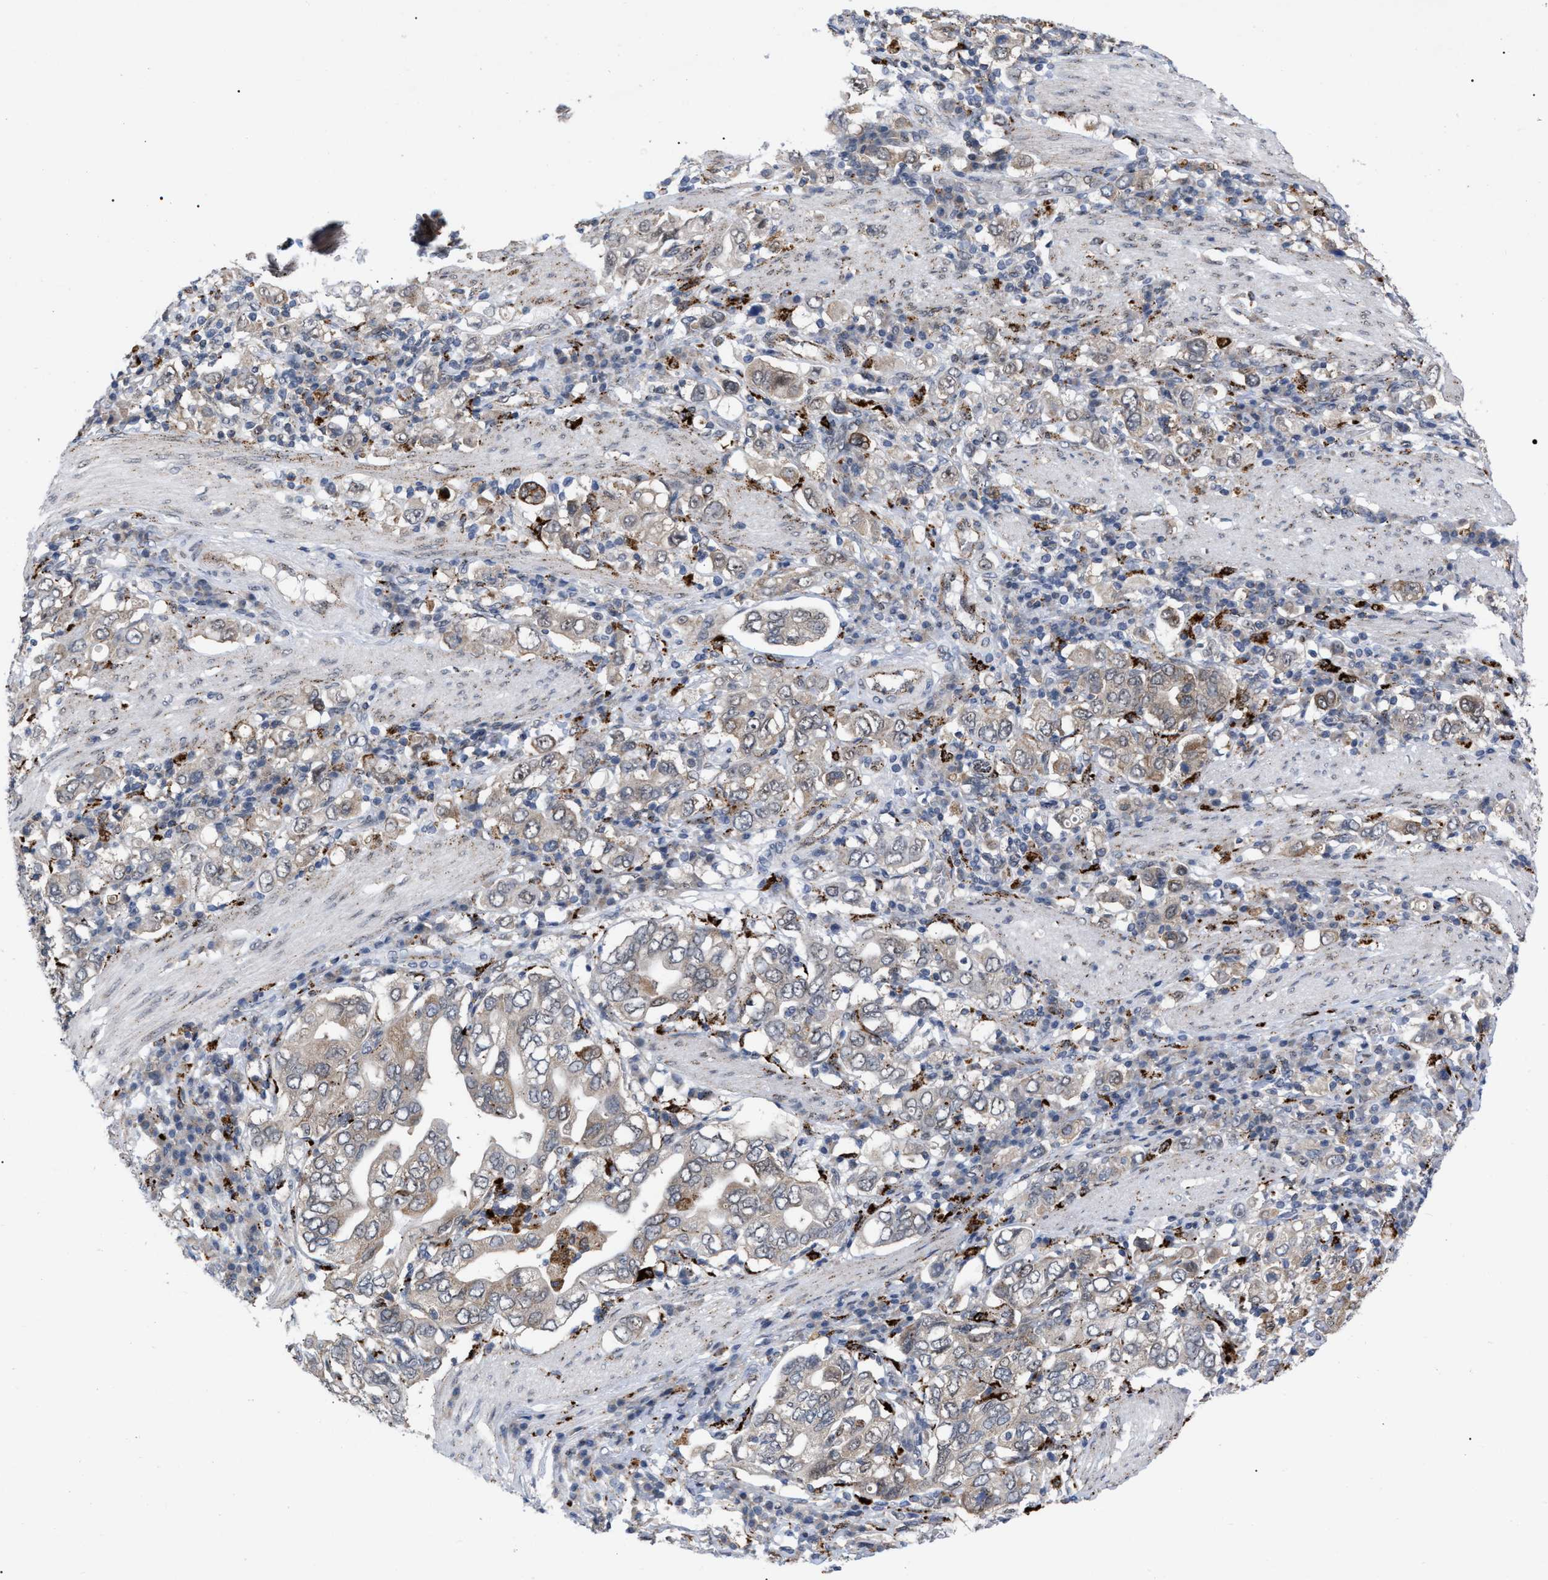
{"staining": {"intensity": "weak", "quantity": "25%-75%", "location": "cytoplasmic/membranous"}, "tissue": "stomach cancer", "cell_type": "Tumor cells", "image_type": "cancer", "snomed": [{"axis": "morphology", "description": "Adenocarcinoma, NOS"}, {"axis": "topography", "description": "Stomach, upper"}], "caption": "Protein staining shows weak cytoplasmic/membranous expression in approximately 25%-75% of tumor cells in adenocarcinoma (stomach). Nuclei are stained in blue.", "gene": "UPF1", "patient": {"sex": "male", "age": 62}}